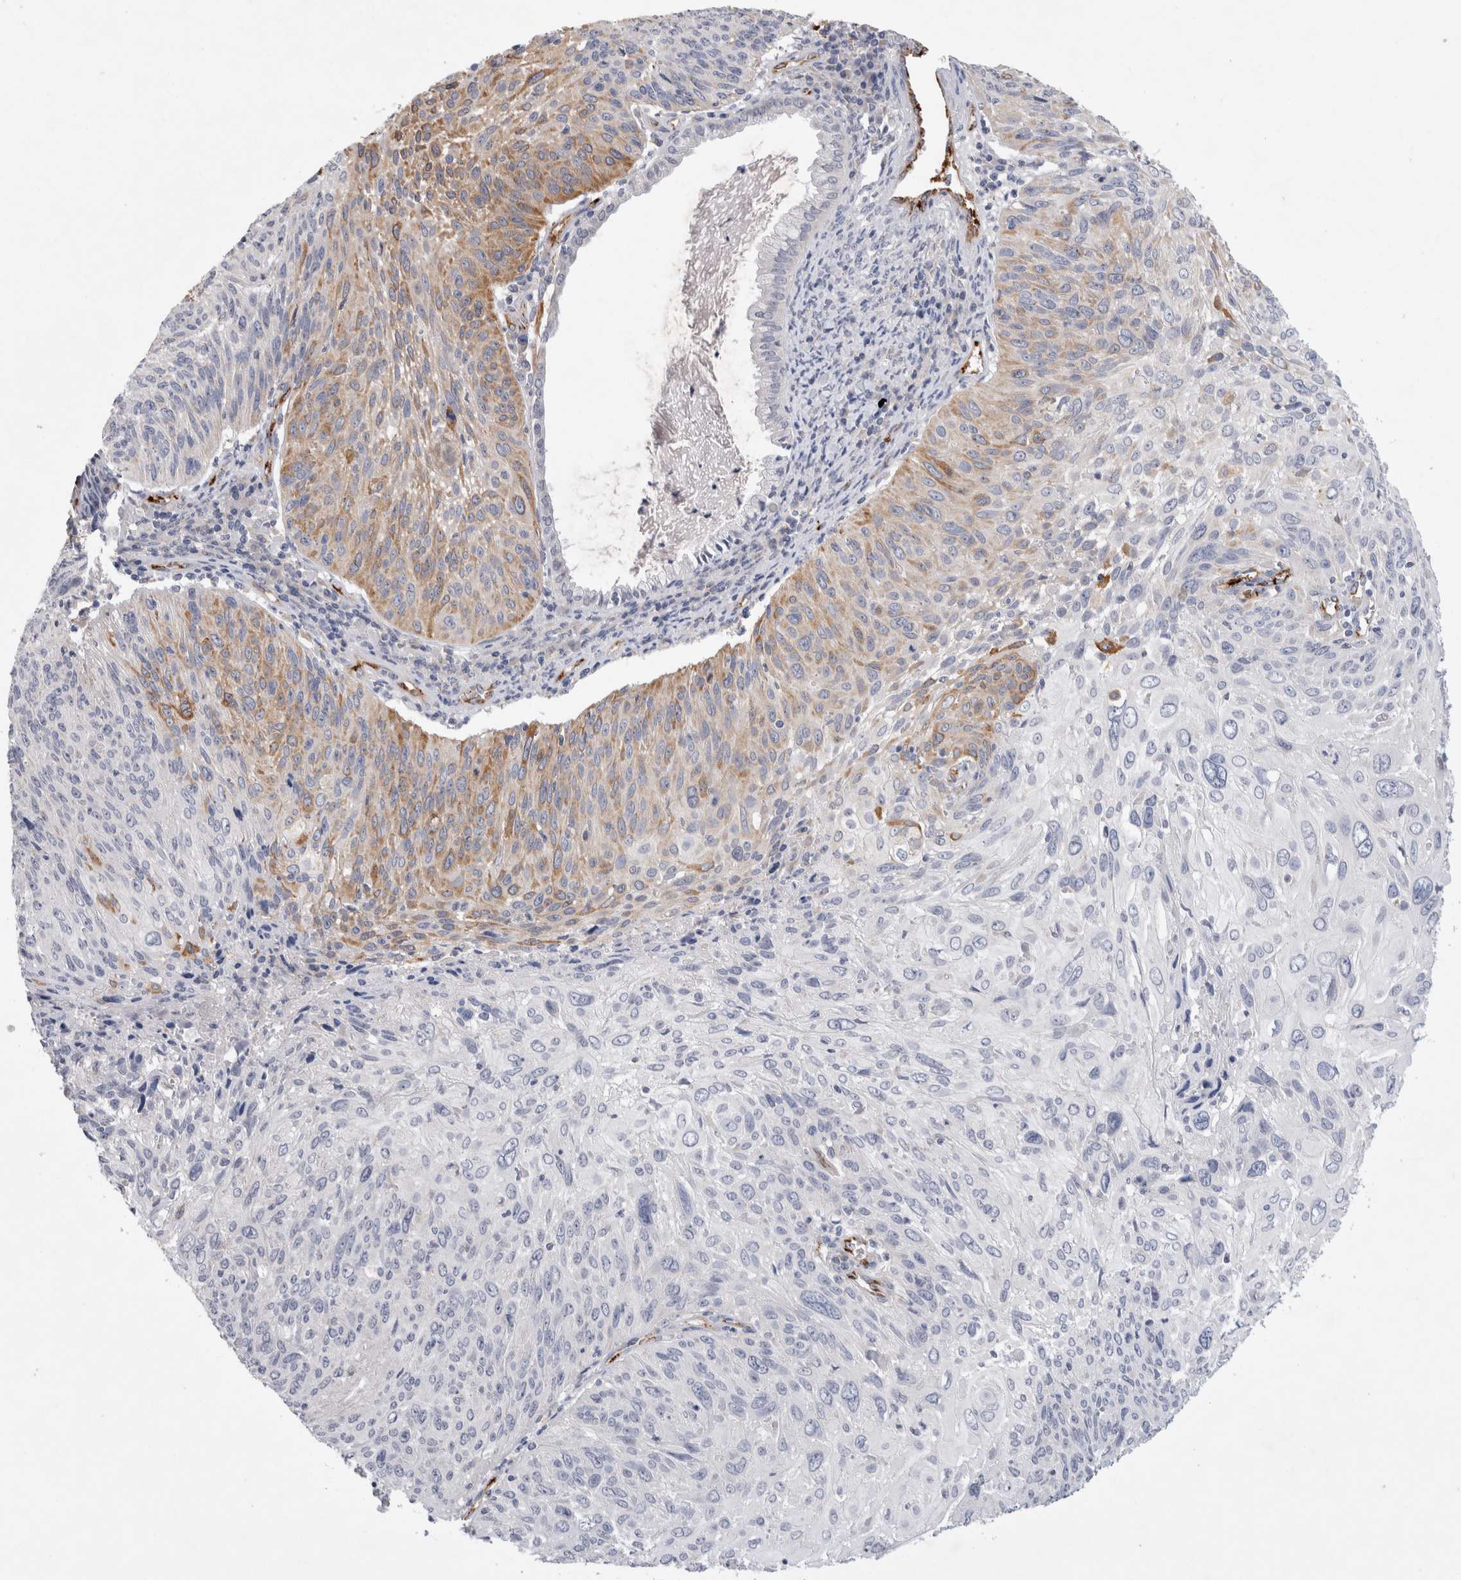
{"staining": {"intensity": "moderate", "quantity": "<25%", "location": "cytoplasmic/membranous"}, "tissue": "cervical cancer", "cell_type": "Tumor cells", "image_type": "cancer", "snomed": [{"axis": "morphology", "description": "Squamous cell carcinoma, NOS"}, {"axis": "topography", "description": "Cervix"}], "caption": "Immunohistochemistry photomicrograph of human squamous cell carcinoma (cervical) stained for a protein (brown), which demonstrates low levels of moderate cytoplasmic/membranous staining in about <25% of tumor cells.", "gene": "IARS2", "patient": {"sex": "female", "age": 51}}